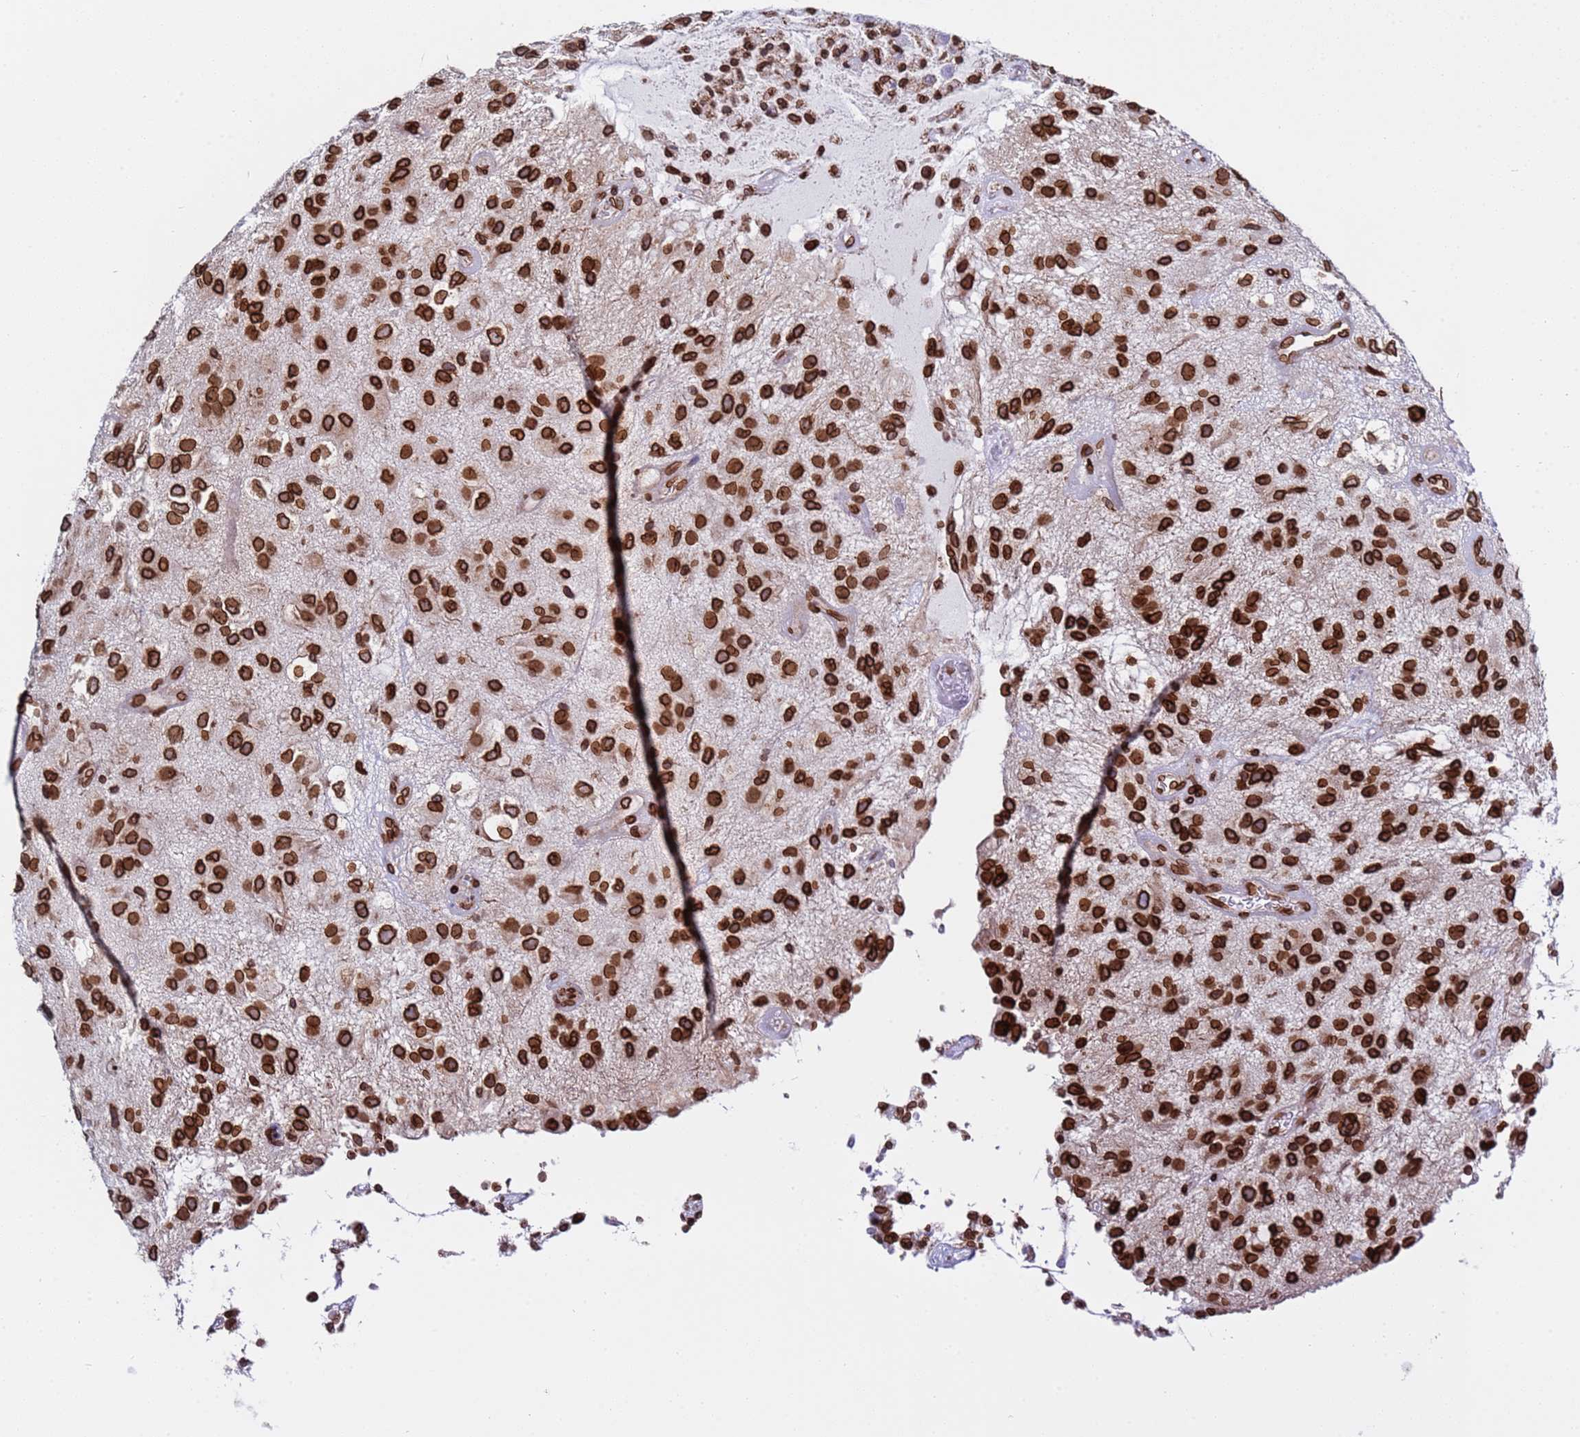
{"staining": {"intensity": "strong", "quantity": ">75%", "location": "cytoplasmic/membranous,nuclear"}, "tissue": "glioma", "cell_type": "Tumor cells", "image_type": "cancer", "snomed": [{"axis": "morphology", "description": "Glioma, malignant, Low grade"}, {"axis": "topography", "description": "Brain"}], "caption": "An IHC micrograph of tumor tissue is shown. Protein staining in brown shows strong cytoplasmic/membranous and nuclear positivity in malignant glioma (low-grade) within tumor cells. The protein is shown in brown color, while the nuclei are stained blue.", "gene": "TOR1AIP1", "patient": {"sex": "male", "age": 66}}